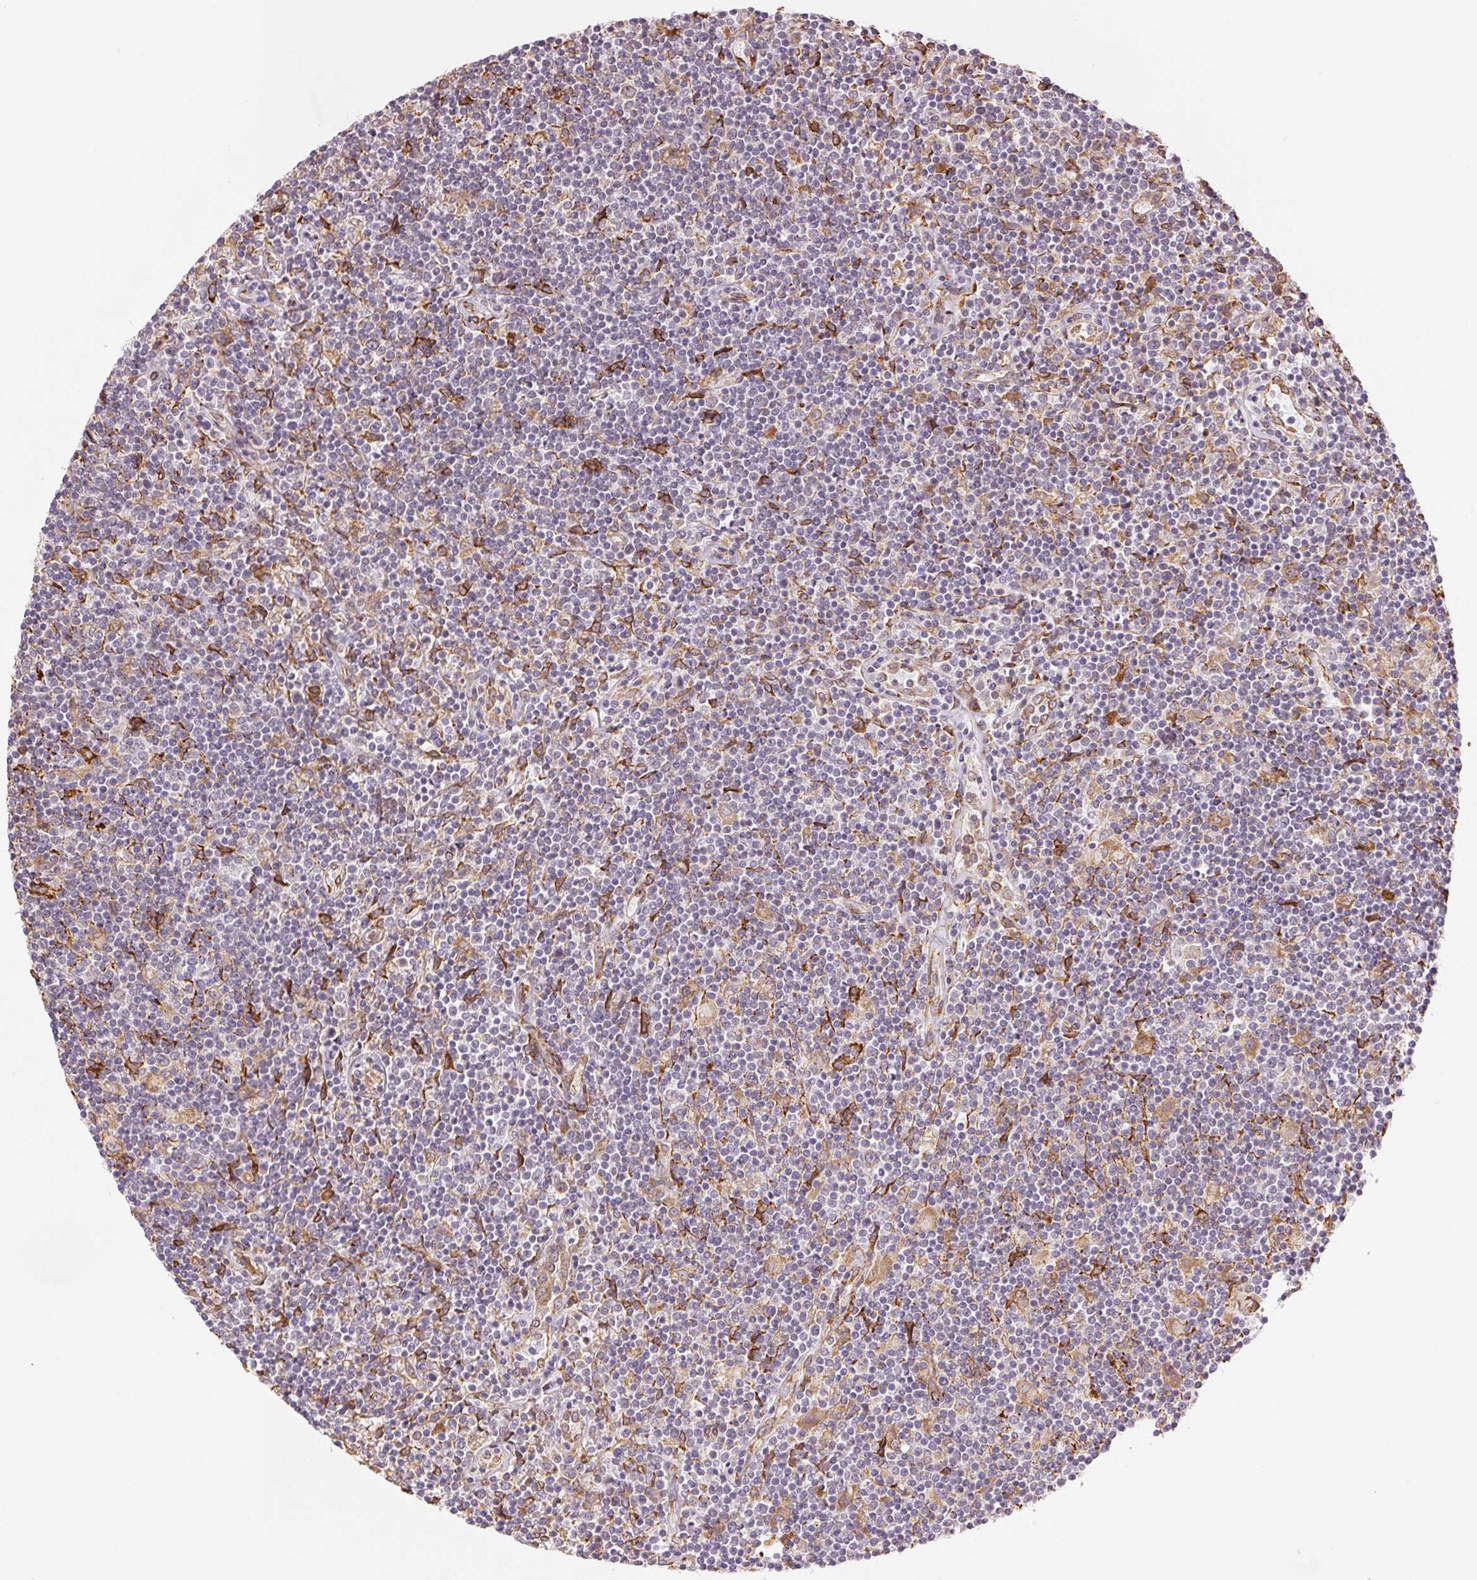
{"staining": {"intensity": "negative", "quantity": "none", "location": "none"}, "tissue": "lymphoma", "cell_type": "Tumor cells", "image_type": "cancer", "snomed": [{"axis": "morphology", "description": "Hodgkin's disease, NOS"}, {"axis": "topography", "description": "Lymph node"}], "caption": "A micrograph of lymphoma stained for a protein shows no brown staining in tumor cells. (IHC, brightfield microscopy, high magnification).", "gene": "RCN3", "patient": {"sex": "male", "age": 40}}